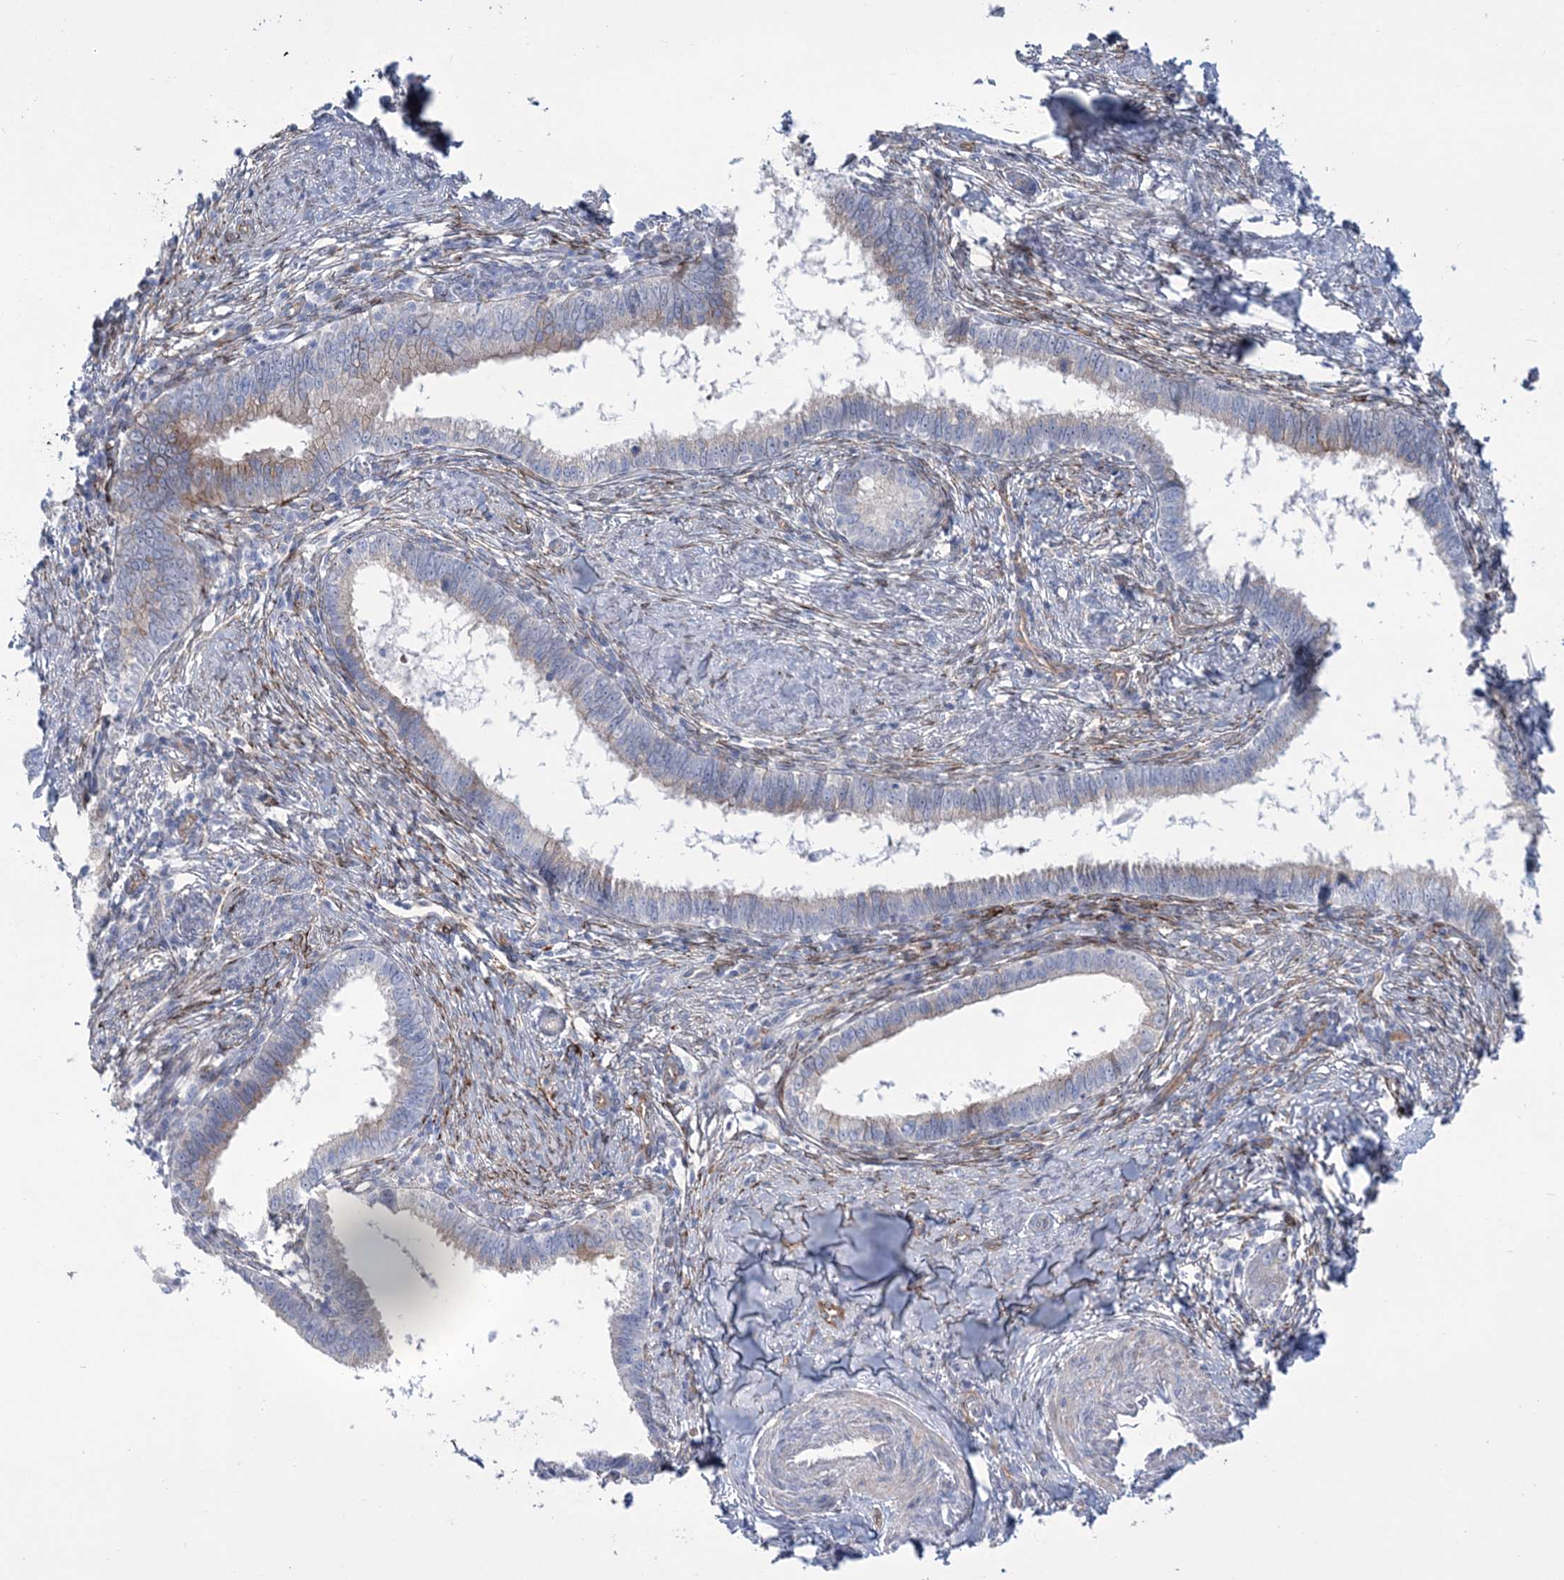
{"staining": {"intensity": "weak", "quantity": "<25%", "location": "cytoplasmic/membranous"}, "tissue": "cervical cancer", "cell_type": "Tumor cells", "image_type": "cancer", "snomed": [{"axis": "morphology", "description": "Adenocarcinoma, NOS"}, {"axis": "topography", "description": "Cervix"}], "caption": "High magnification brightfield microscopy of cervical cancer (adenocarcinoma) stained with DAB (3,3'-diaminobenzidine) (brown) and counterstained with hematoxylin (blue): tumor cells show no significant positivity.", "gene": "RAB11FIP5", "patient": {"sex": "female", "age": 36}}